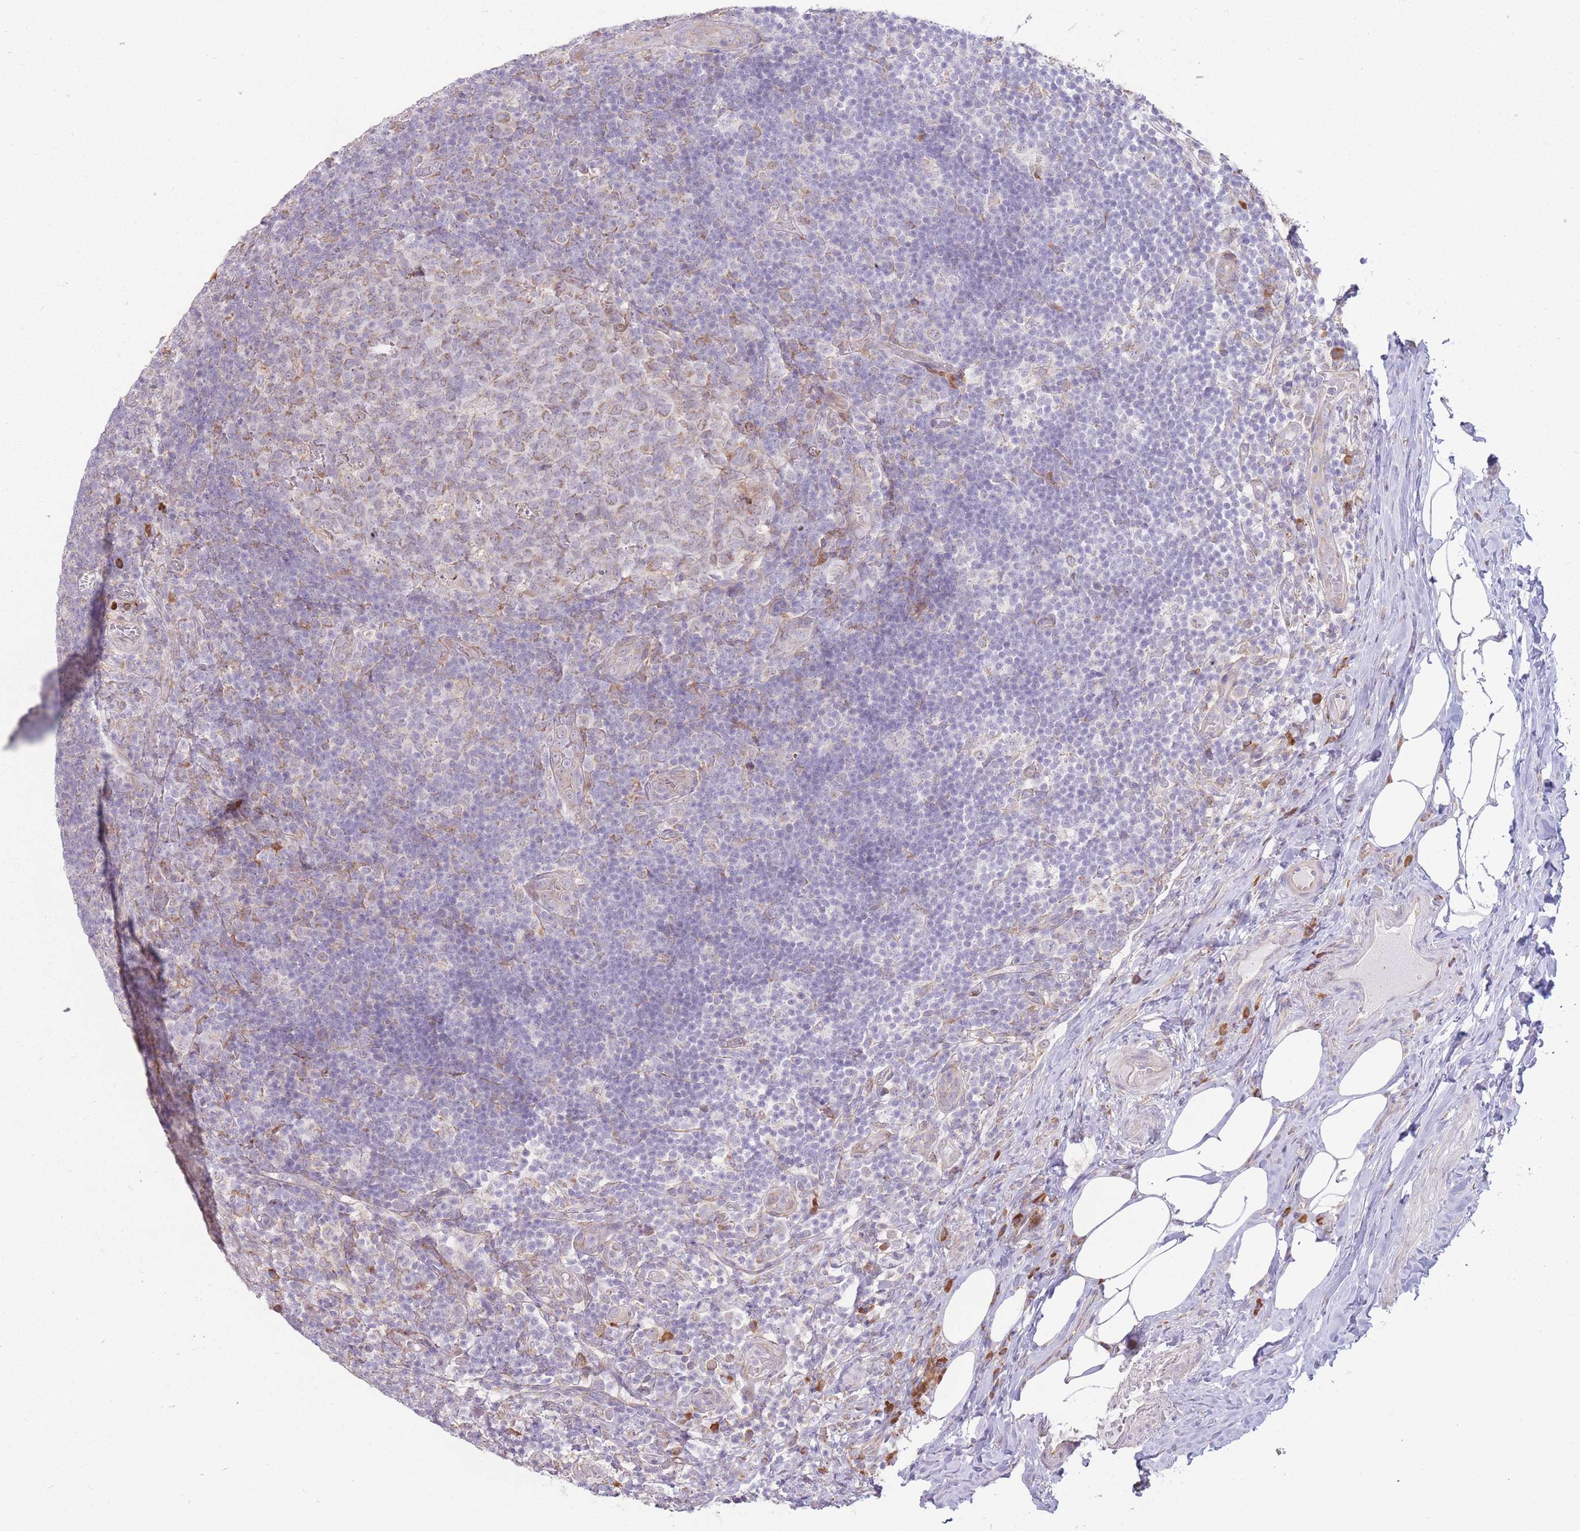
{"staining": {"intensity": "moderate", "quantity": ">75%", "location": "cytoplasmic/membranous"}, "tissue": "appendix", "cell_type": "Glandular cells", "image_type": "normal", "snomed": [{"axis": "morphology", "description": "Normal tissue, NOS"}, {"axis": "topography", "description": "Appendix"}], "caption": "Protein staining of unremarkable appendix shows moderate cytoplasmic/membranous expression in approximately >75% of glandular cells. (DAB (3,3'-diaminobenzidine) IHC with brightfield microscopy, high magnification).", "gene": "TRAPPC5", "patient": {"sex": "female", "age": 43}}